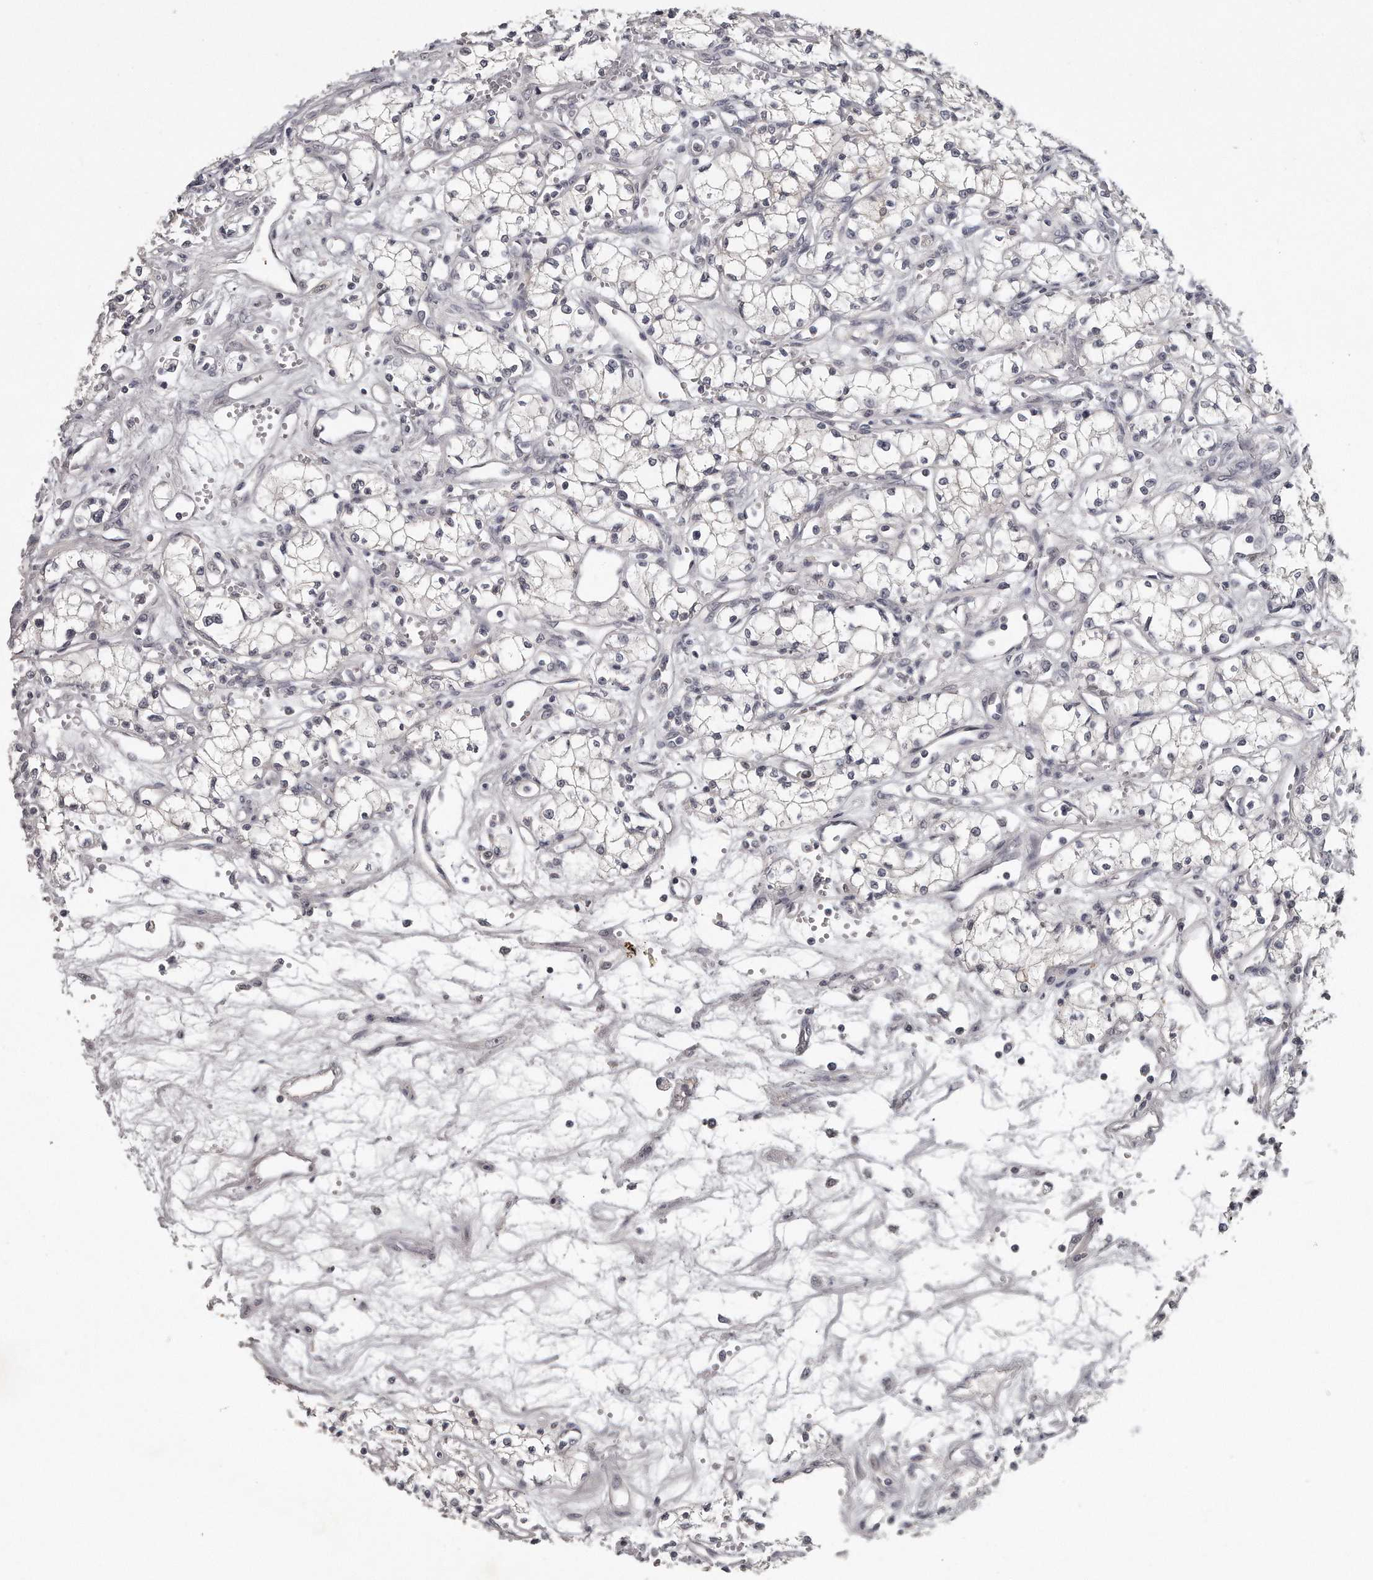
{"staining": {"intensity": "negative", "quantity": "none", "location": "none"}, "tissue": "renal cancer", "cell_type": "Tumor cells", "image_type": "cancer", "snomed": [{"axis": "morphology", "description": "Adenocarcinoma, NOS"}, {"axis": "topography", "description": "Kidney"}], "caption": "Immunohistochemical staining of adenocarcinoma (renal) exhibits no significant staining in tumor cells.", "gene": "GGCT", "patient": {"sex": "male", "age": 59}}